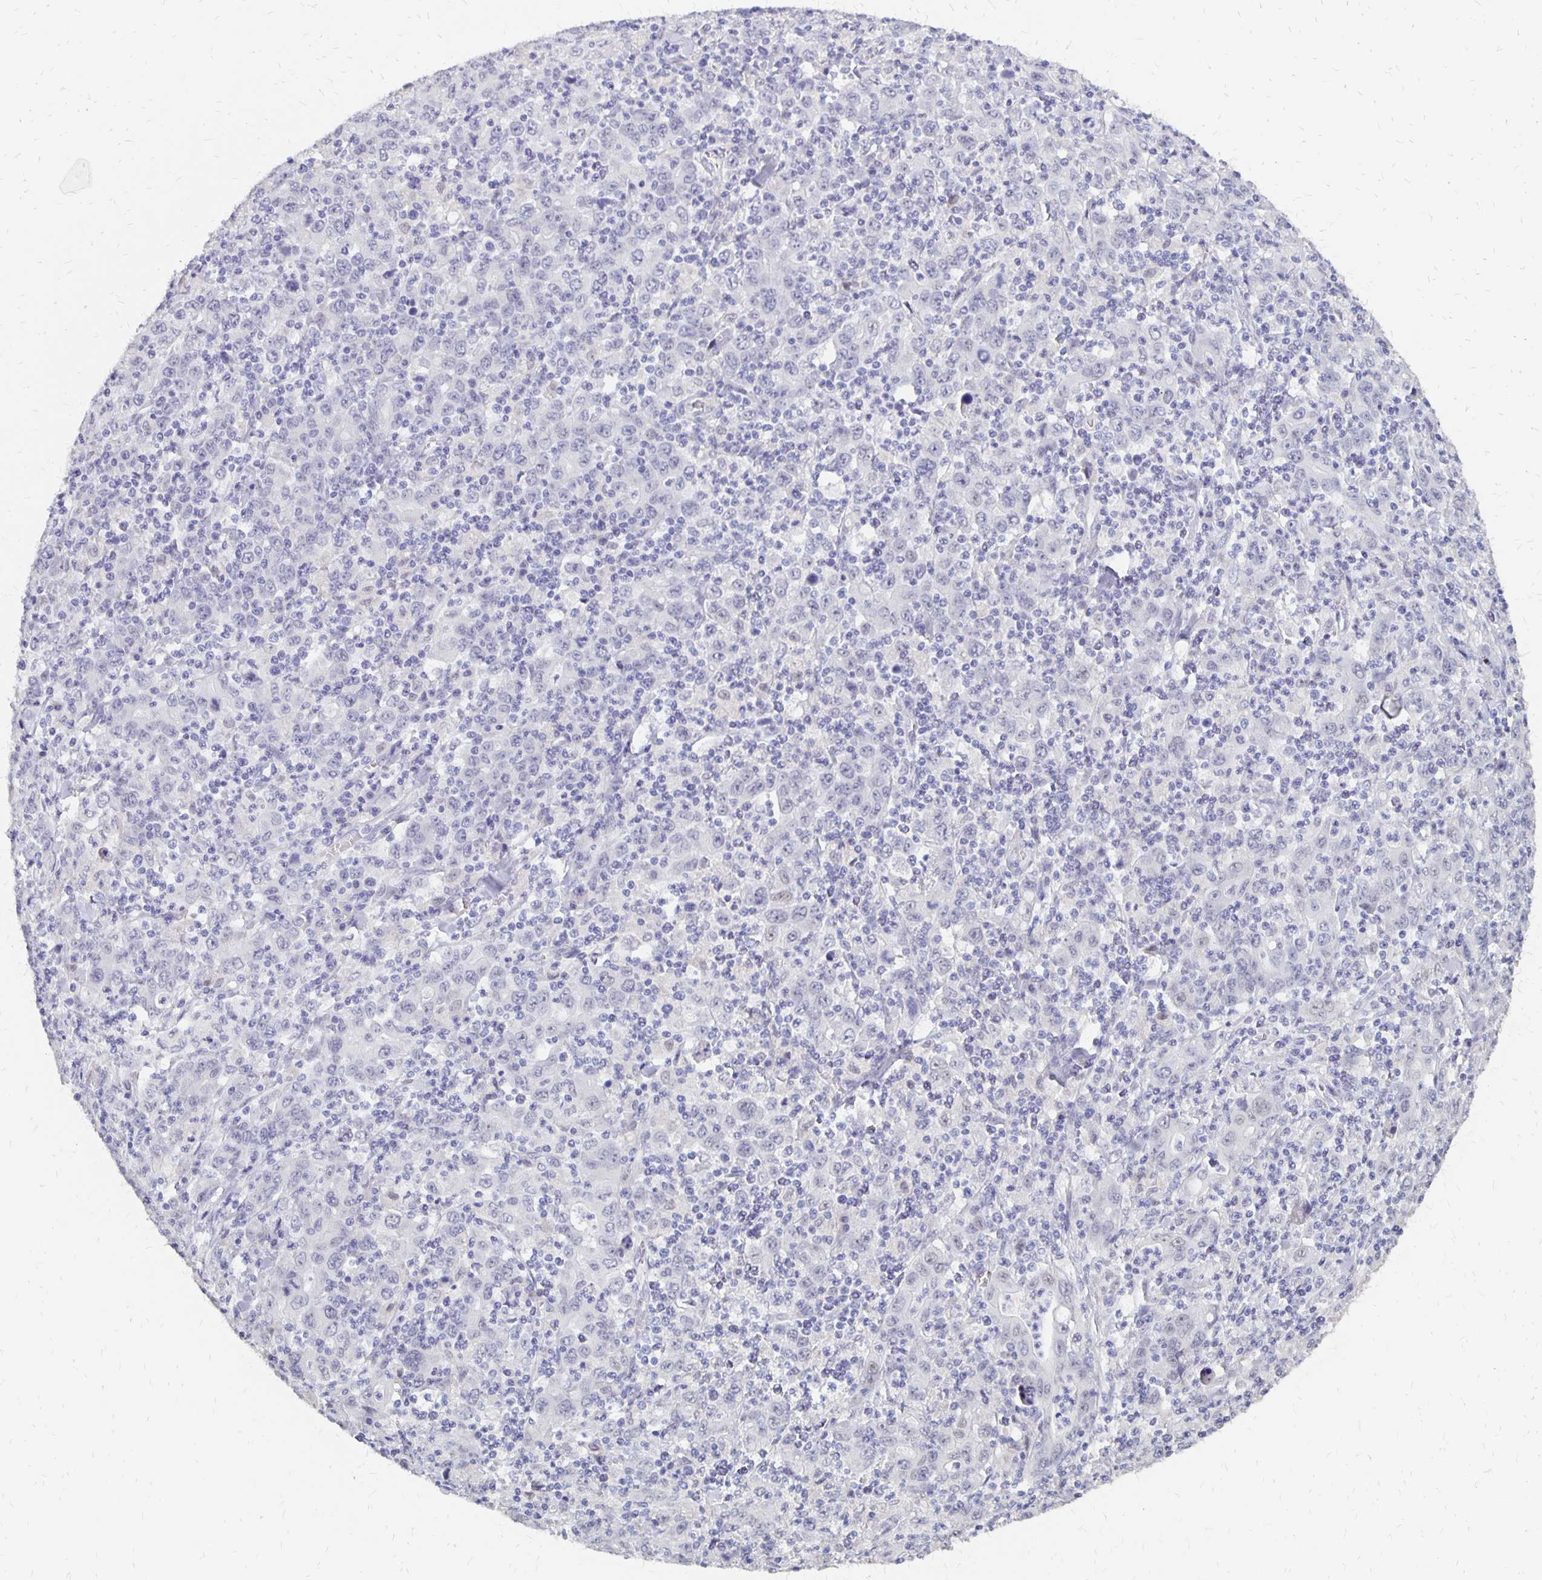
{"staining": {"intensity": "negative", "quantity": "none", "location": "none"}, "tissue": "stomach cancer", "cell_type": "Tumor cells", "image_type": "cancer", "snomed": [{"axis": "morphology", "description": "Adenocarcinoma, NOS"}, {"axis": "topography", "description": "Stomach, upper"}], "caption": "An IHC image of stomach adenocarcinoma is shown. There is no staining in tumor cells of stomach adenocarcinoma.", "gene": "ATOSB", "patient": {"sex": "male", "age": 69}}